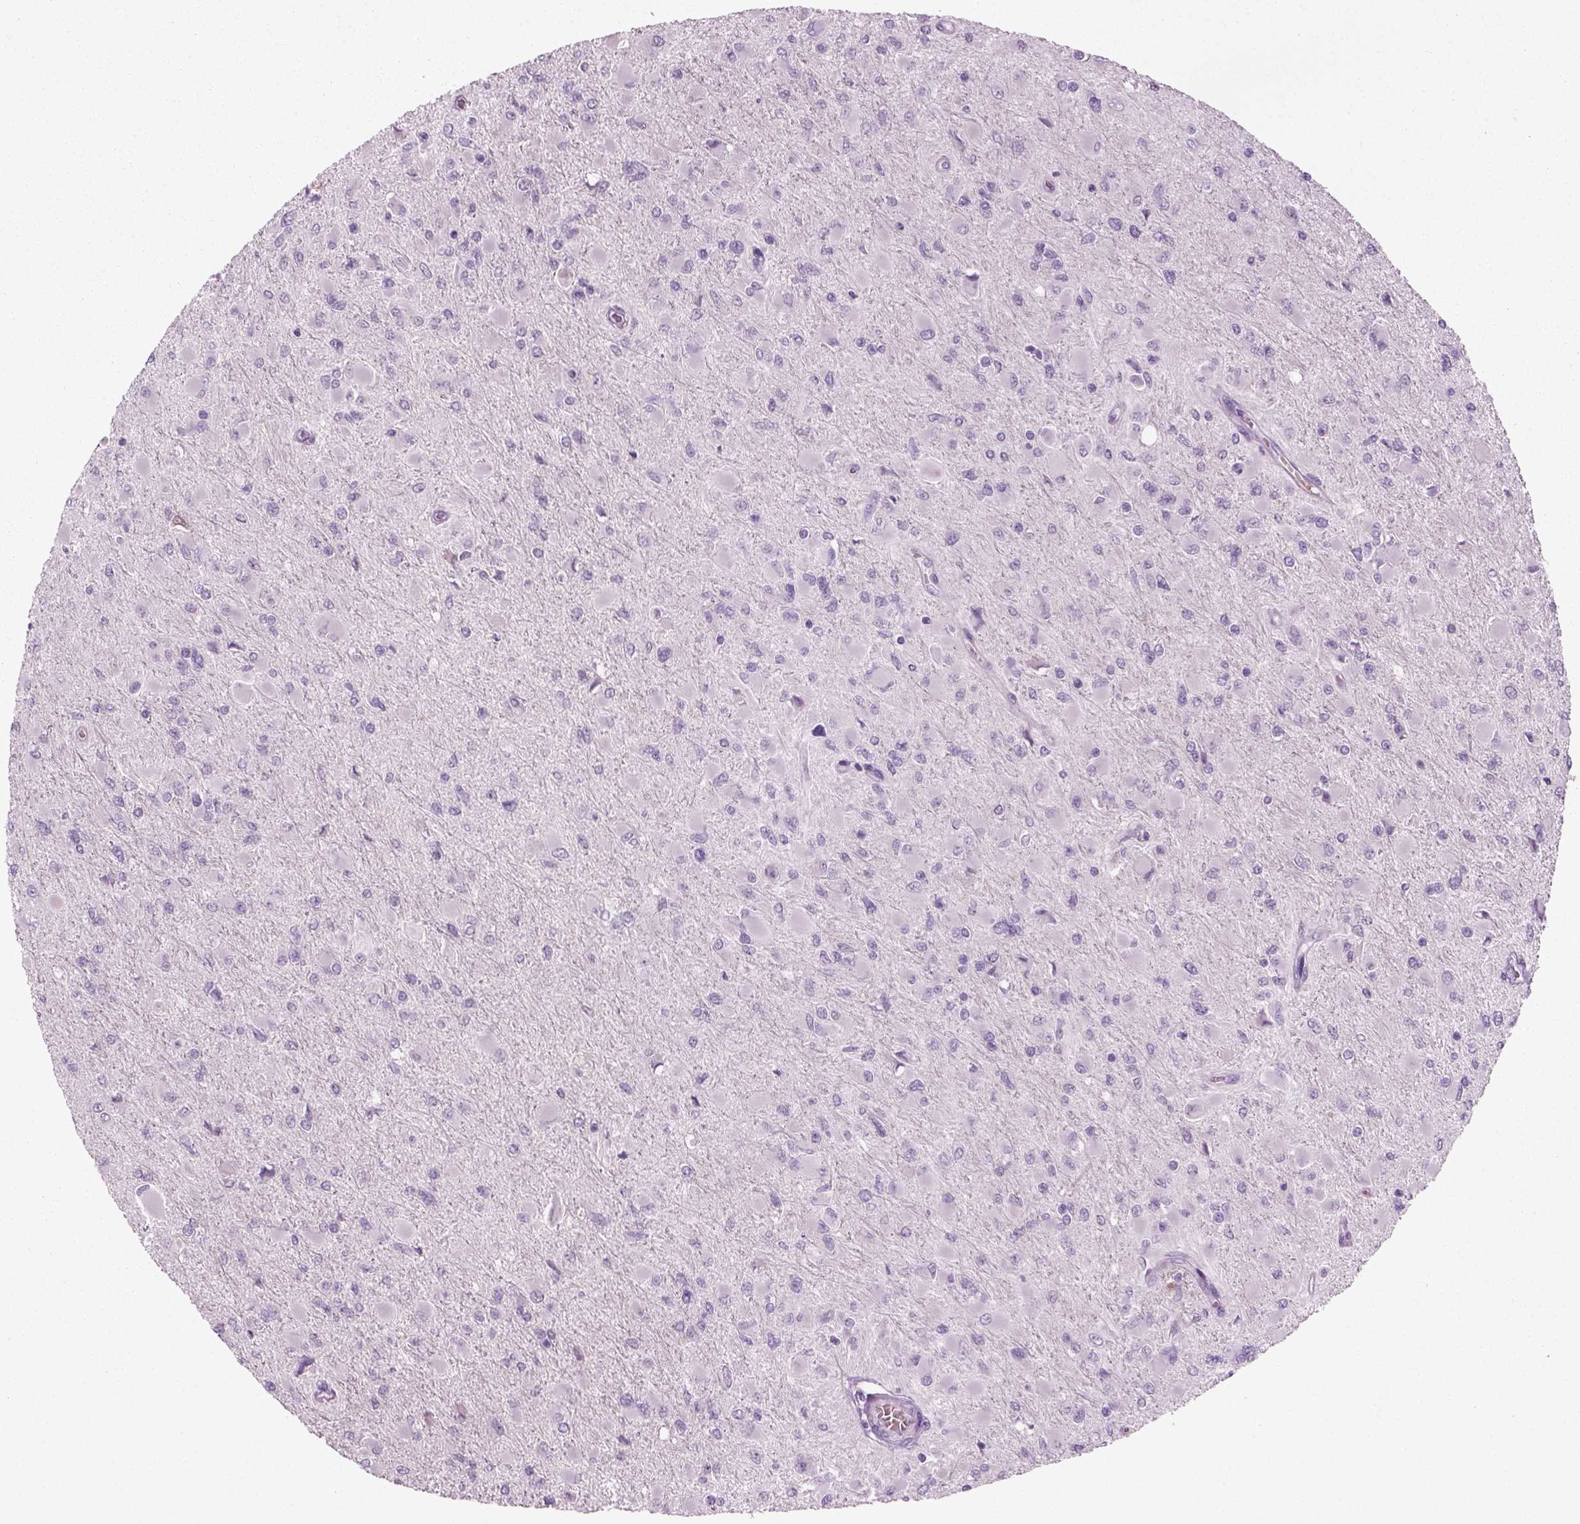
{"staining": {"intensity": "negative", "quantity": "none", "location": "none"}, "tissue": "glioma", "cell_type": "Tumor cells", "image_type": "cancer", "snomed": [{"axis": "morphology", "description": "Glioma, malignant, High grade"}, {"axis": "topography", "description": "Cerebral cortex"}], "caption": "Tumor cells show no significant positivity in glioma.", "gene": "ZC2HC1C", "patient": {"sex": "female", "age": 36}}